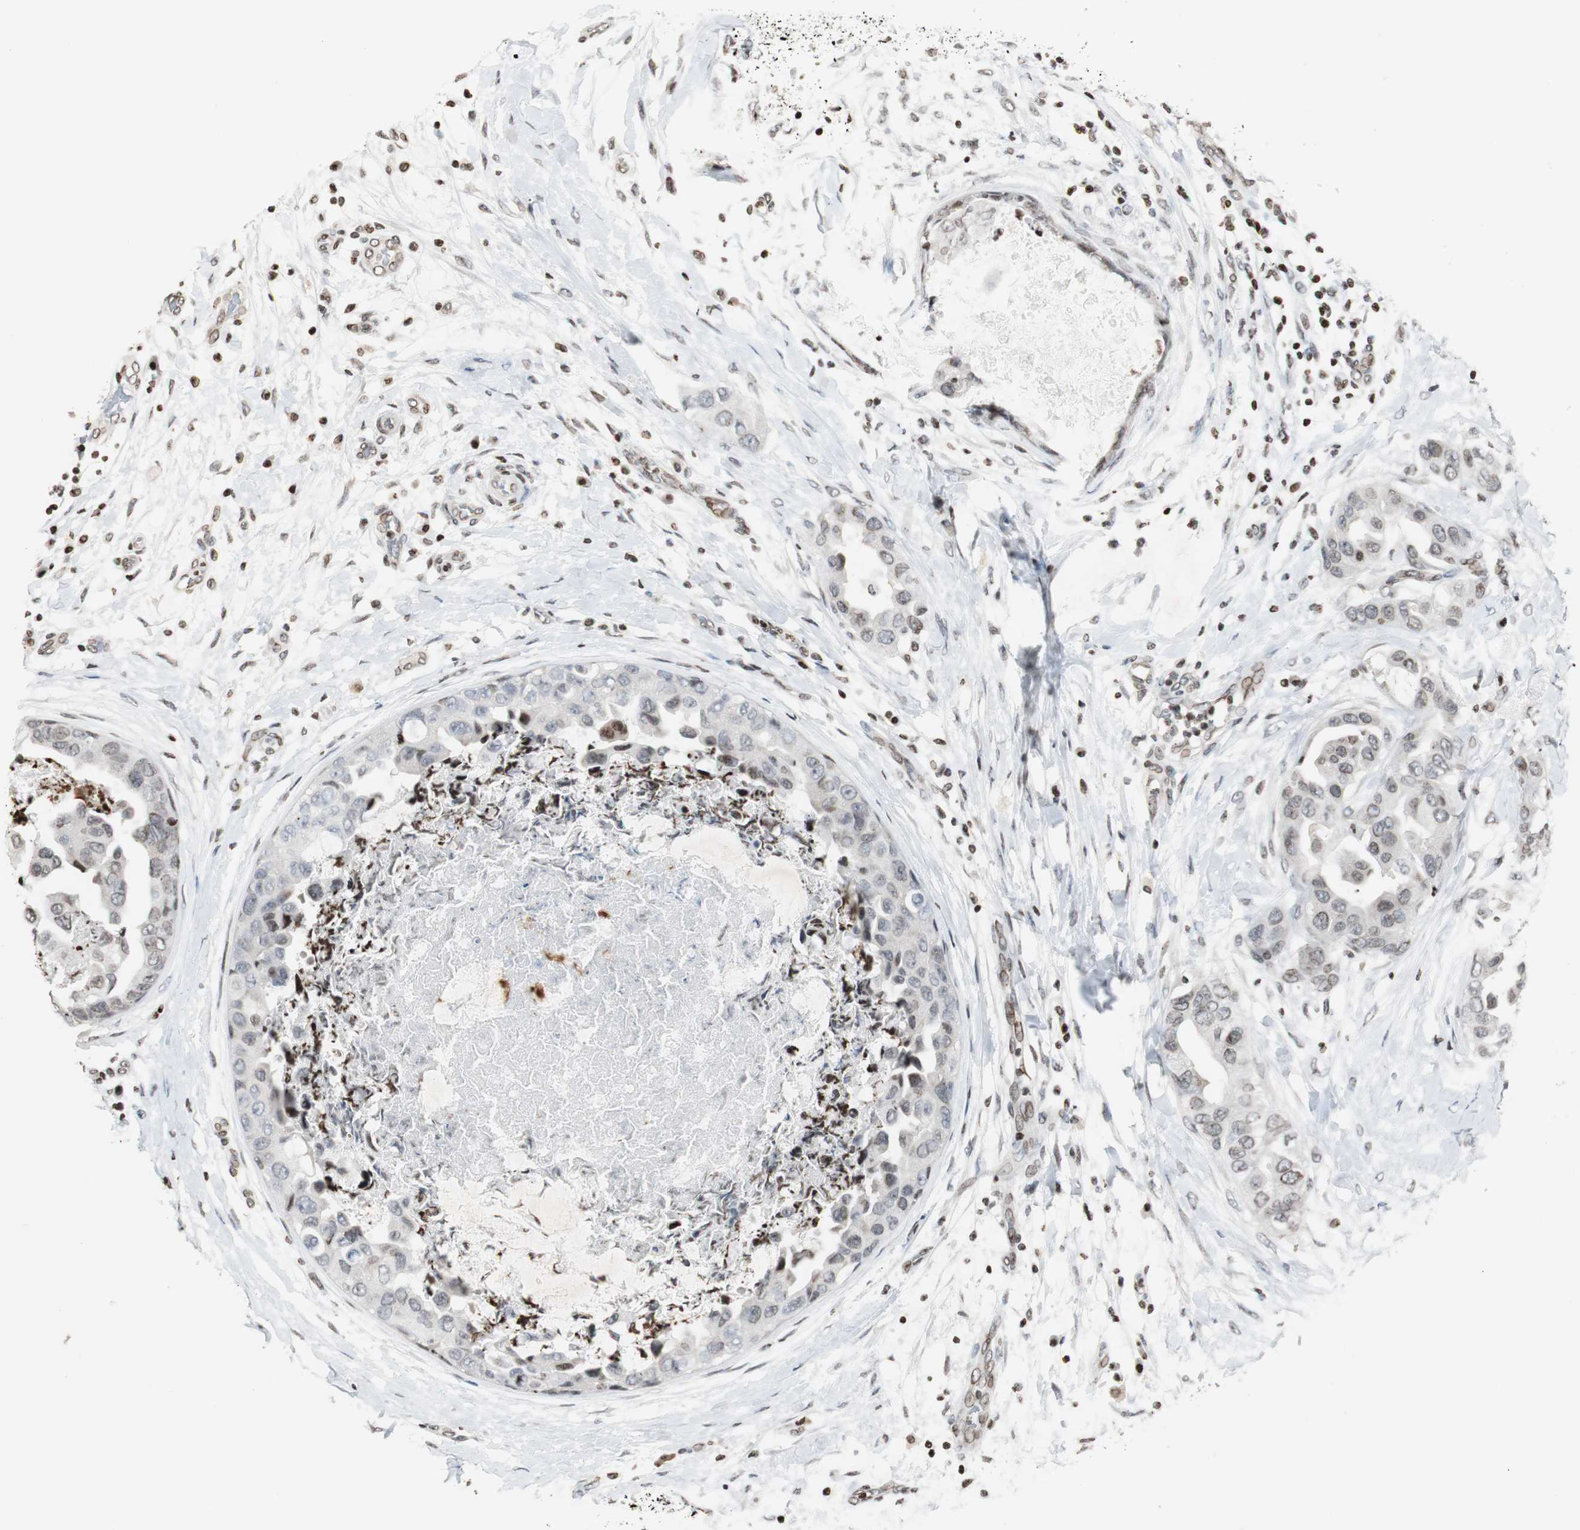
{"staining": {"intensity": "weak", "quantity": ">75%", "location": "nuclear"}, "tissue": "breast cancer", "cell_type": "Tumor cells", "image_type": "cancer", "snomed": [{"axis": "morphology", "description": "Duct carcinoma"}, {"axis": "topography", "description": "Breast"}], "caption": "Protein analysis of breast infiltrating ductal carcinoma tissue reveals weak nuclear expression in approximately >75% of tumor cells. The protein is shown in brown color, while the nuclei are stained blue.", "gene": "PAXIP1", "patient": {"sex": "female", "age": 40}}